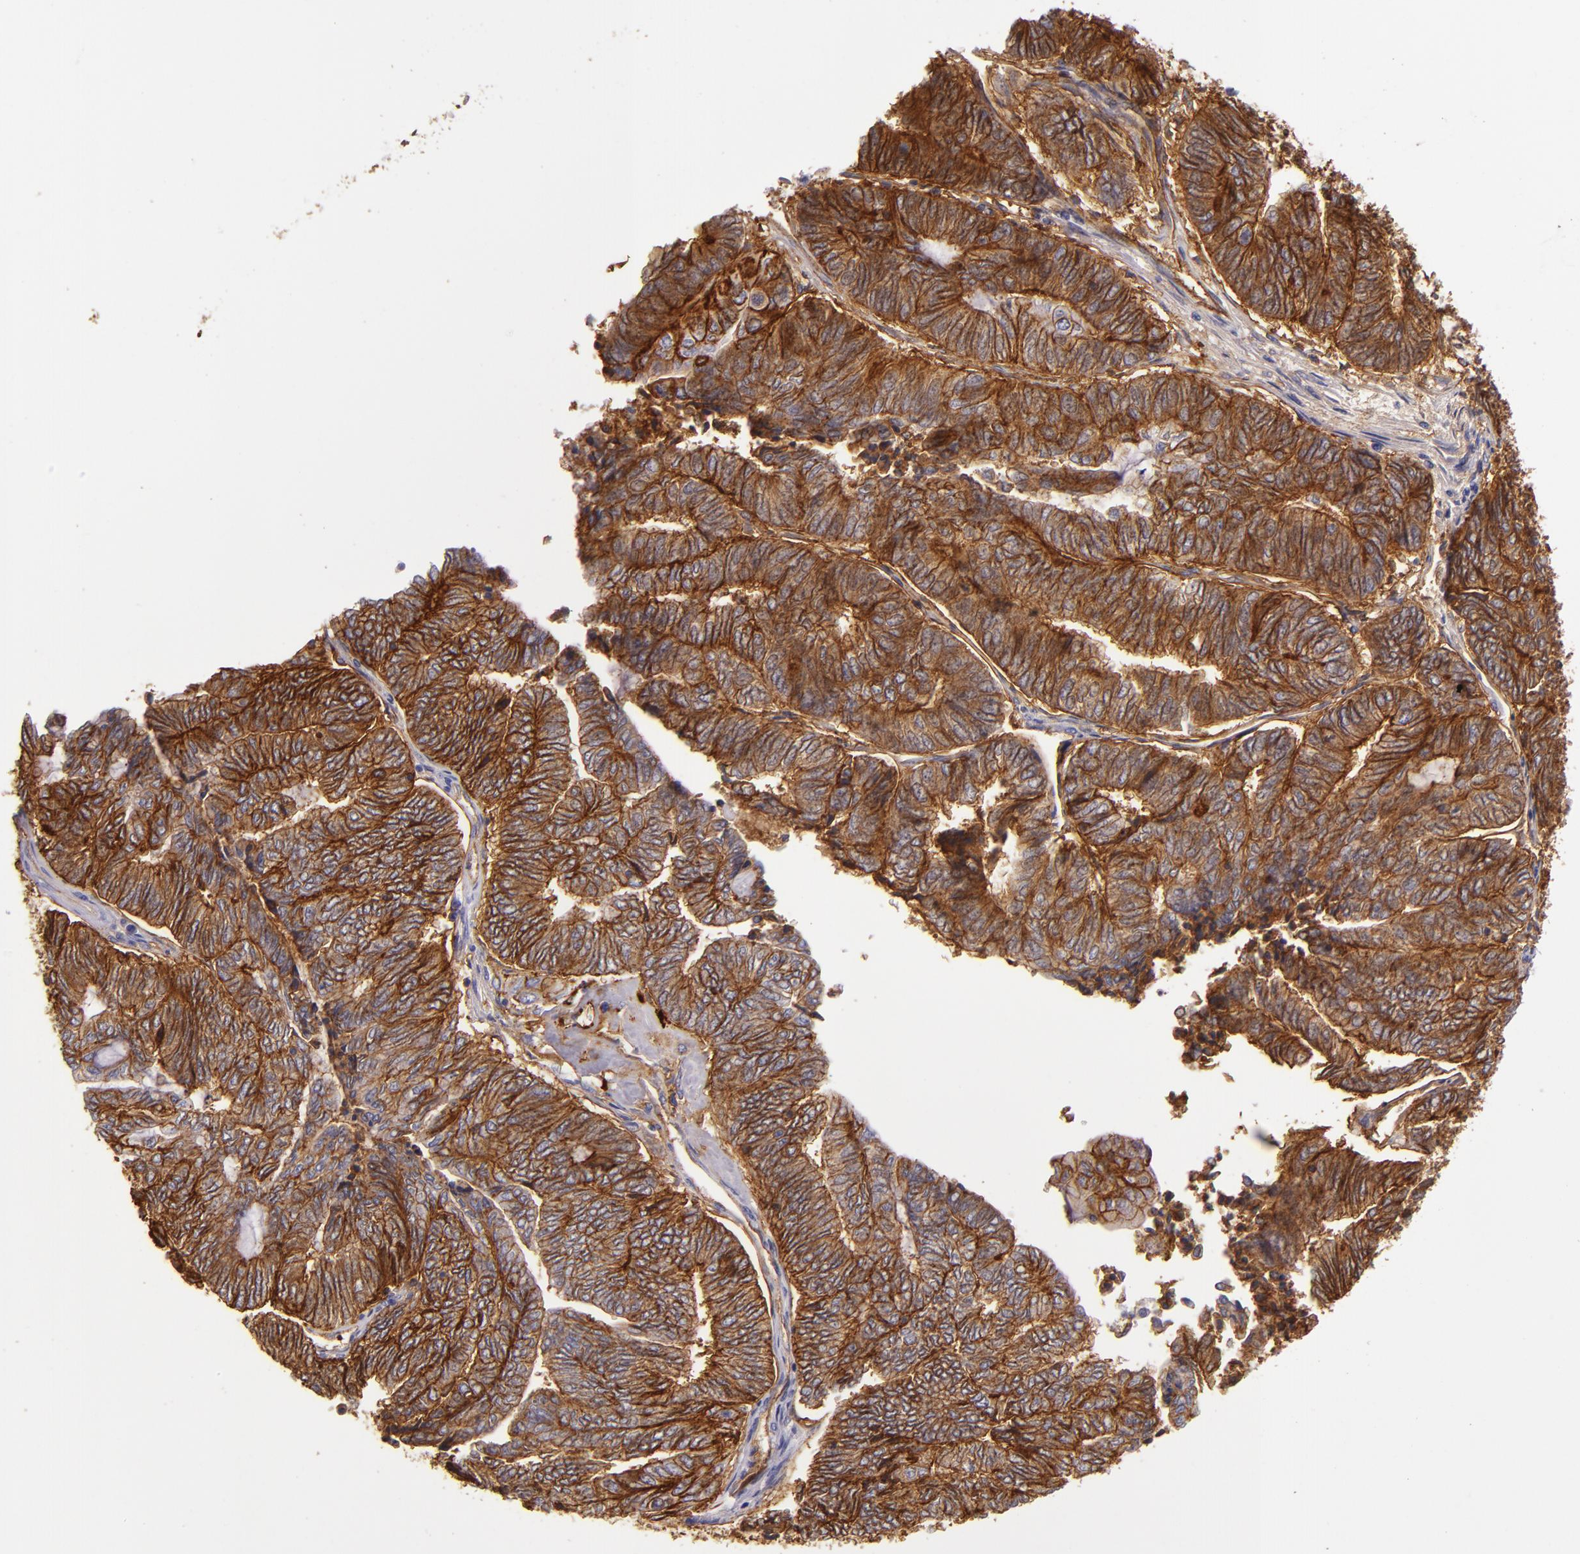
{"staining": {"intensity": "strong", "quantity": ">75%", "location": "cytoplasmic/membranous"}, "tissue": "endometrial cancer", "cell_type": "Tumor cells", "image_type": "cancer", "snomed": [{"axis": "morphology", "description": "Adenocarcinoma, NOS"}, {"axis": "topography", "description": "Uterus"}, {"axis": "topography", "description": "Endometrium"}], "caption": "Endometrial cancer (adenocarcinoma) stained with immunohistochemistry exhibits strong cytoplasmic/membranous positivity in about >75% of tumor cells. Using DAB (brown) and hematoxylin (blue) stains, captured at high magnification using brightfield microscopy.", "gene": "CD9", "patient": {"sex": "female", "age": 70}}